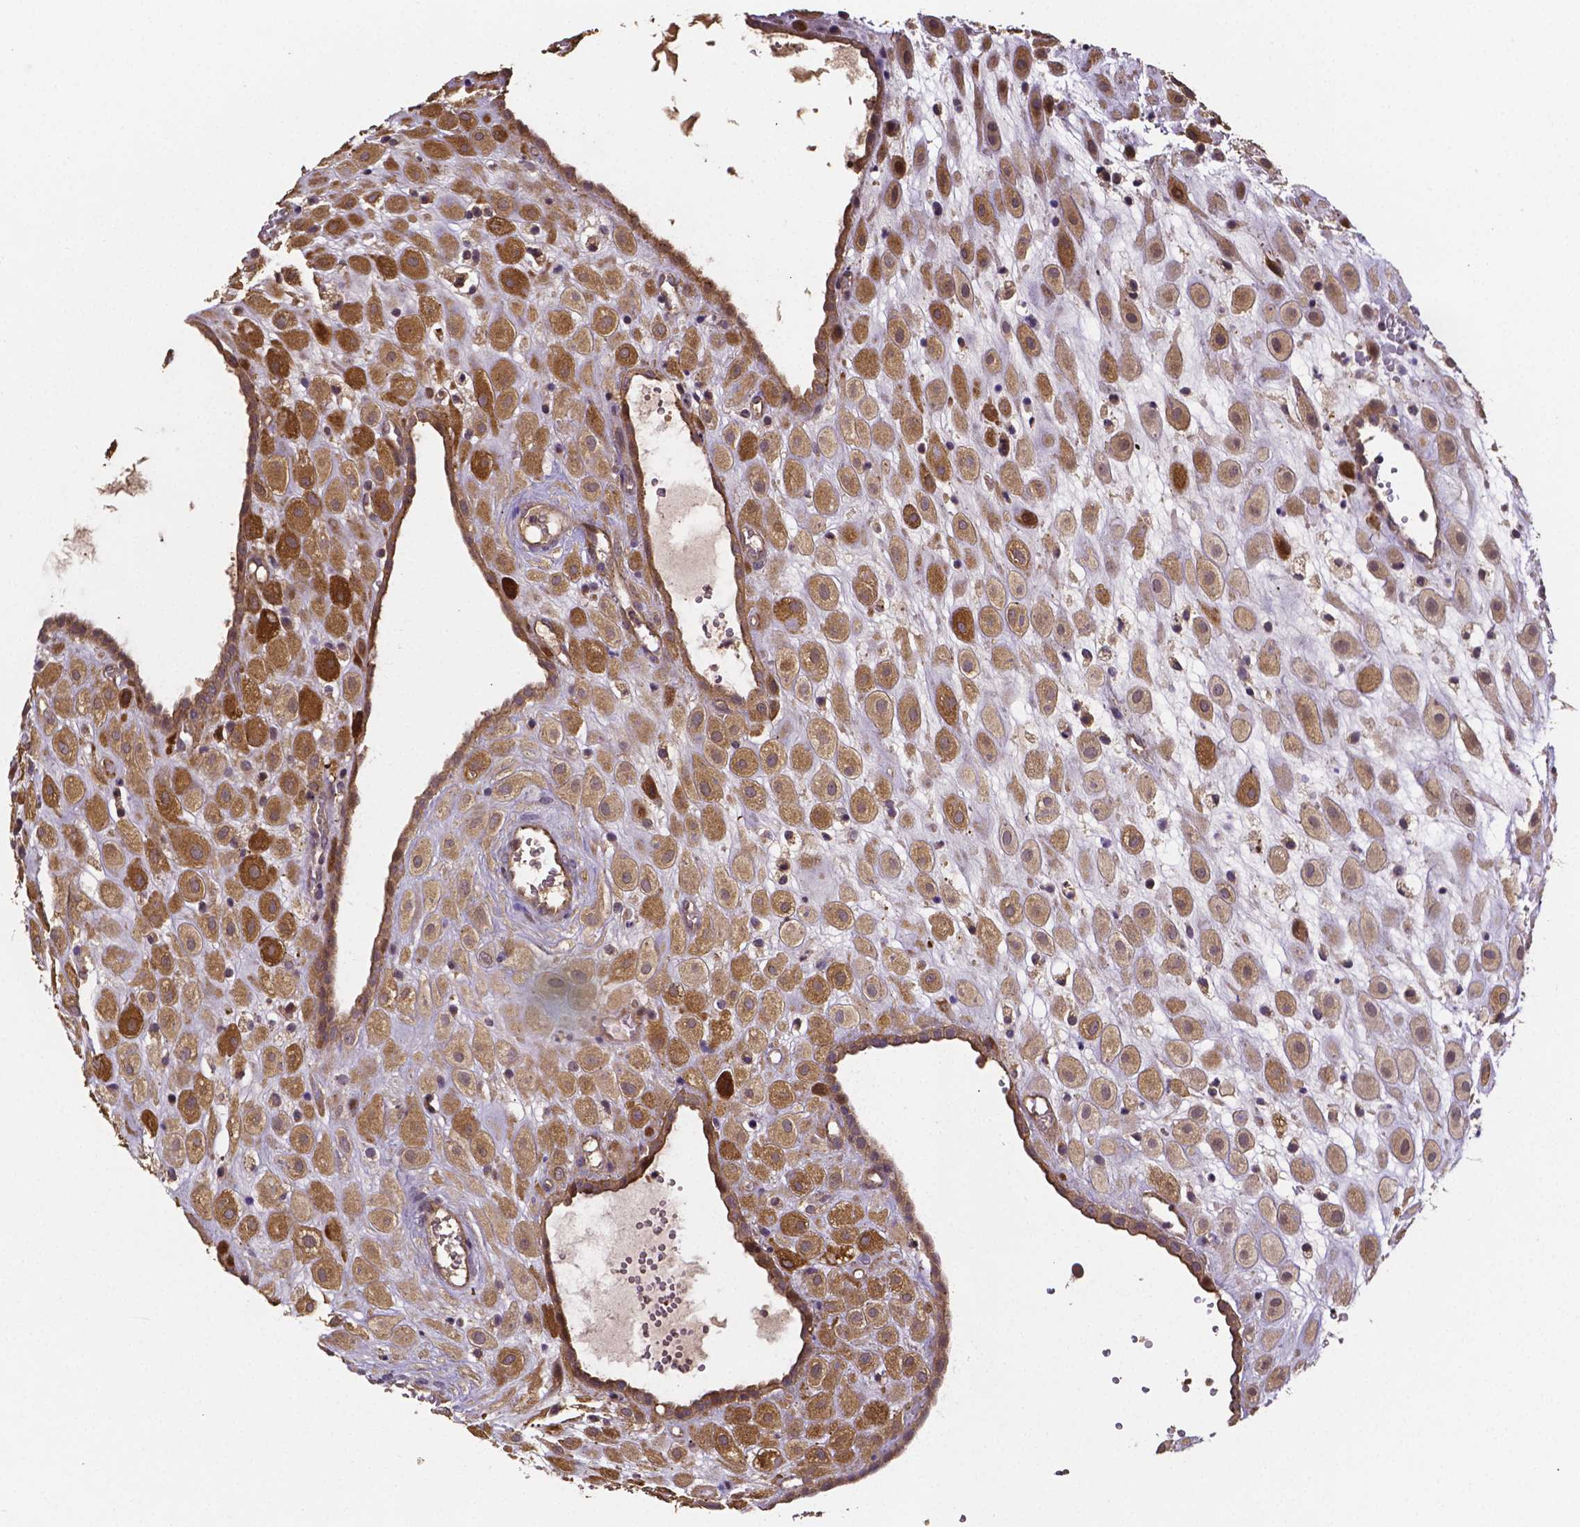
{"staining": {"intensity": "moderate", "quantity": ">75%", "location": "cytoplasmic/membranous"}, "tissue": "placenta", "cell_type": "Decidual cells", "image_type": "normal", "snomed": [{"axis": "morphology", "description": "Normal tissue, NOS"}, {"axis": "topography", "description": "Placenta"}], "caption": "Human placenta stained with a brown dye exhibits moderate cytoplasmic/membranous positive positivity in approximately >75% of decidual cells.", "gene": "RNF123", "patient": {"sex": "female", "age": 24}}